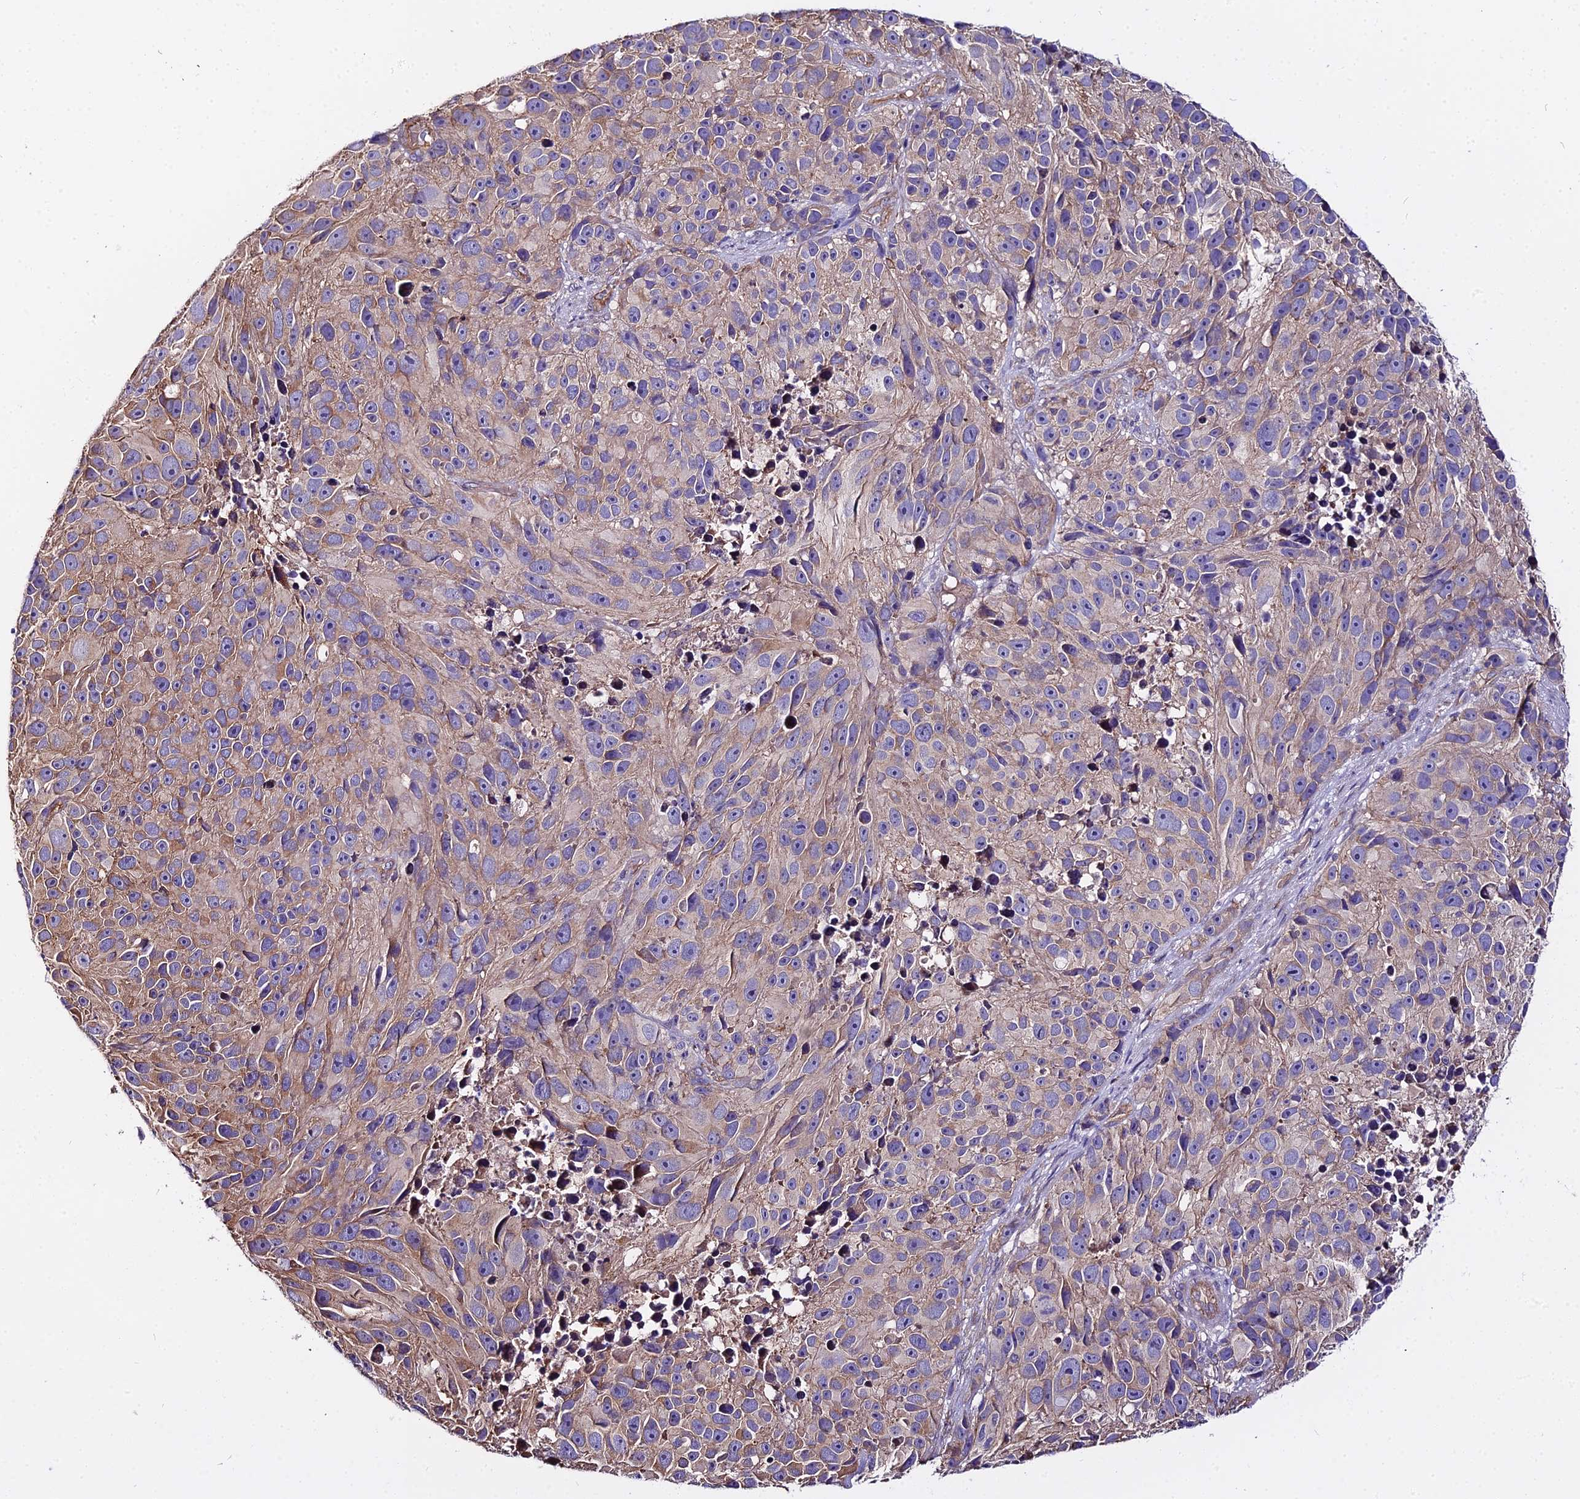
{"staining": {"intensity": "weak", "quantity": "25%-75%", "location": "cytoplasmic/membranous"}, "tissue": "melanoma", "cell_type": "Tumor cells", "image_type": "cancer", "snomed": [{"axis": "morphology", "description": "Malignant melanoma, NOS"}, {"axis": "topography", "description": "Skin"}], "caption": "Melanoma tissue demonstrates weak cytoplasmic/membranous staining in approximately 25%-75% of tumor cells (Stains: DAB in brown, nuclei in blue, Microscopy: brightfield microscopy at high magnification).", "gene": "GLYAT", "patient": {"sex": "male", "age": 84}}